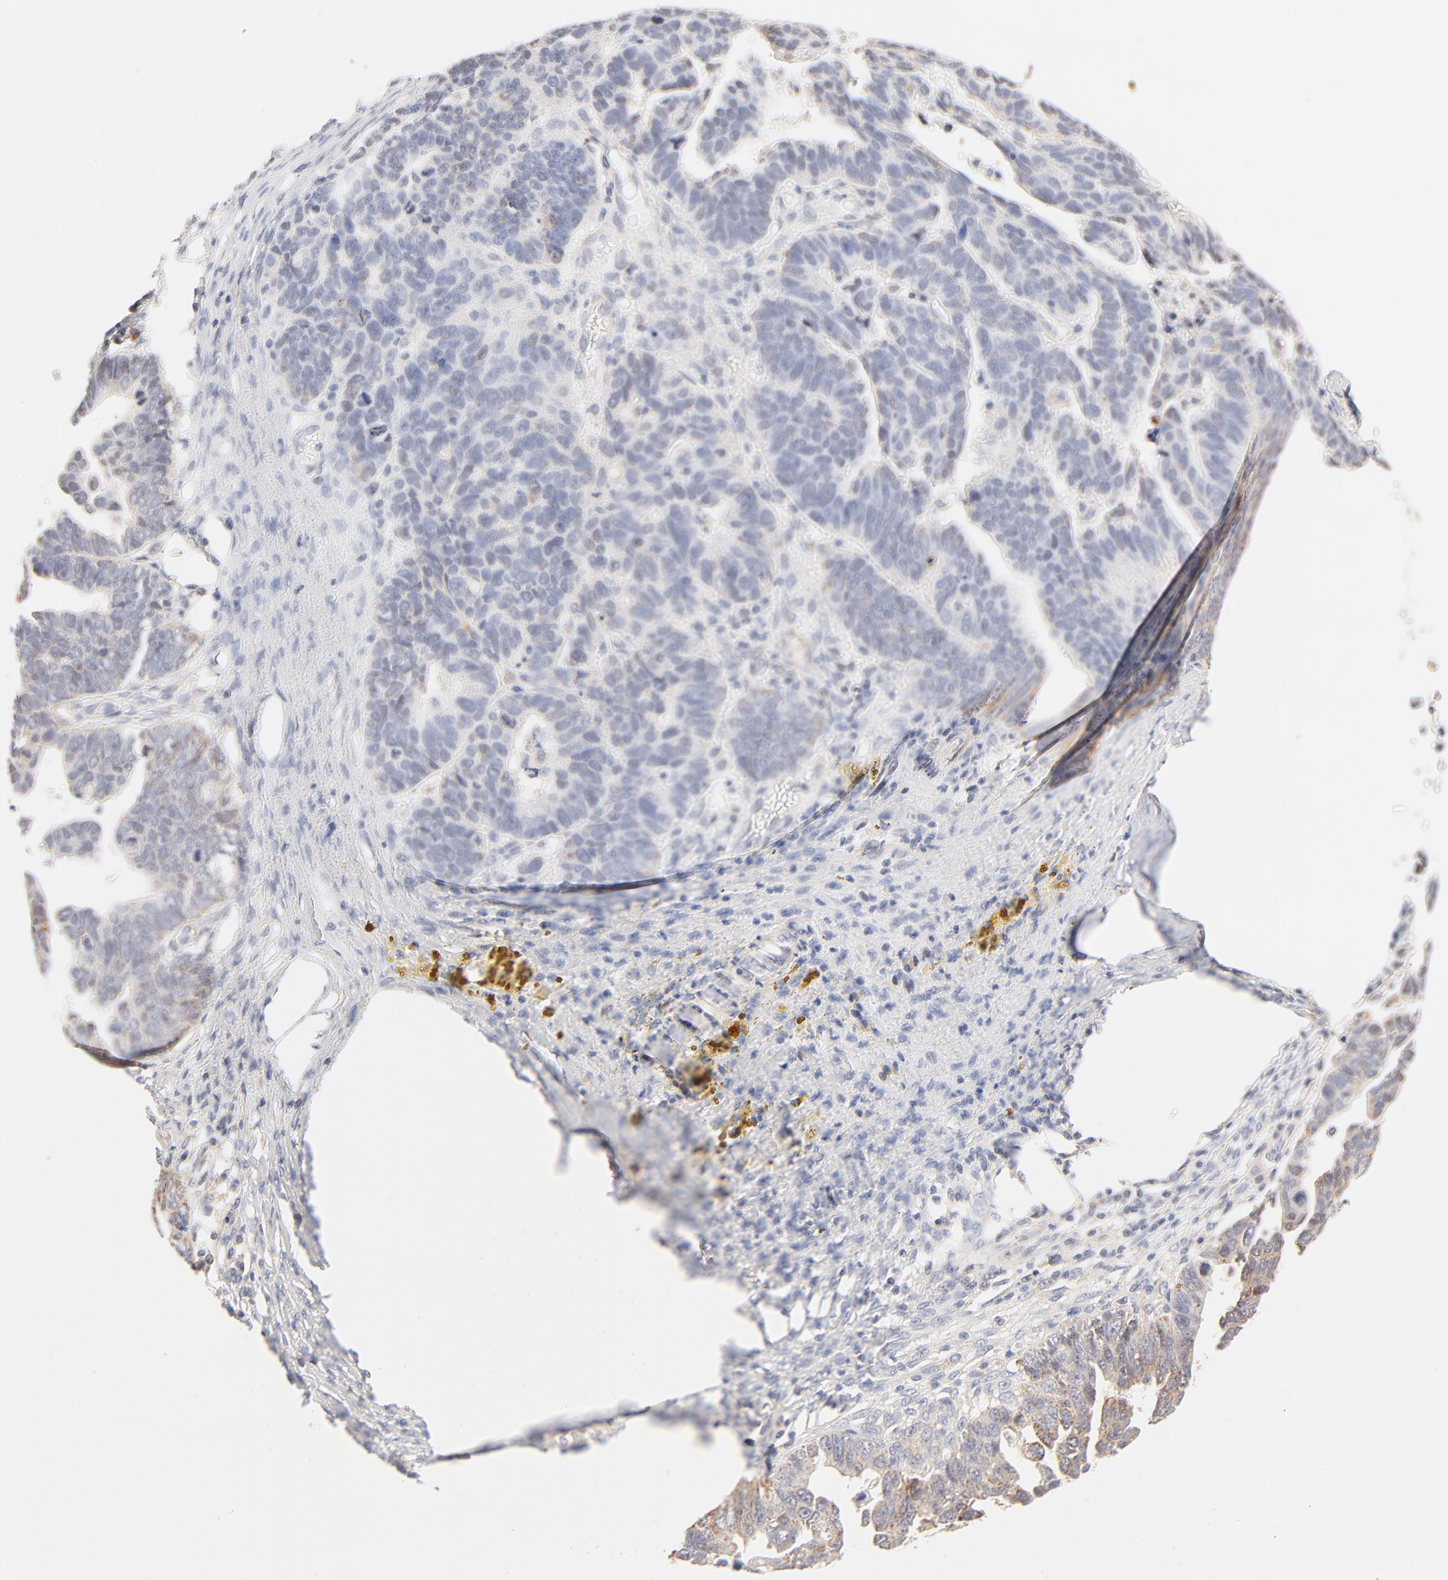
{"staining": {"intensity": "weak", "quantity": "<25%", "location": "cytoplasmic/membranous"}, "tissue": "ovarian cancer", "cell_type": "Tumor cells", "image_type": "cancer", "snomed": [{"axis": "morphology", "description": "Carcinoma, endometroid"}, {"axis": "morphology", "description": "Cystadenocarcinoma, serous, NOS"}, {"axis": "topography", "description": "Ovary"}], "caption": "A high-resolution histopathology image shows immunohistochemistry (IHC) staining of endometroid carcinoma (ovarian), which exhibits no significant positivity in tumor cells.", "gene": "CSPG4", "patient": {"sex": "female", "age": 45}}